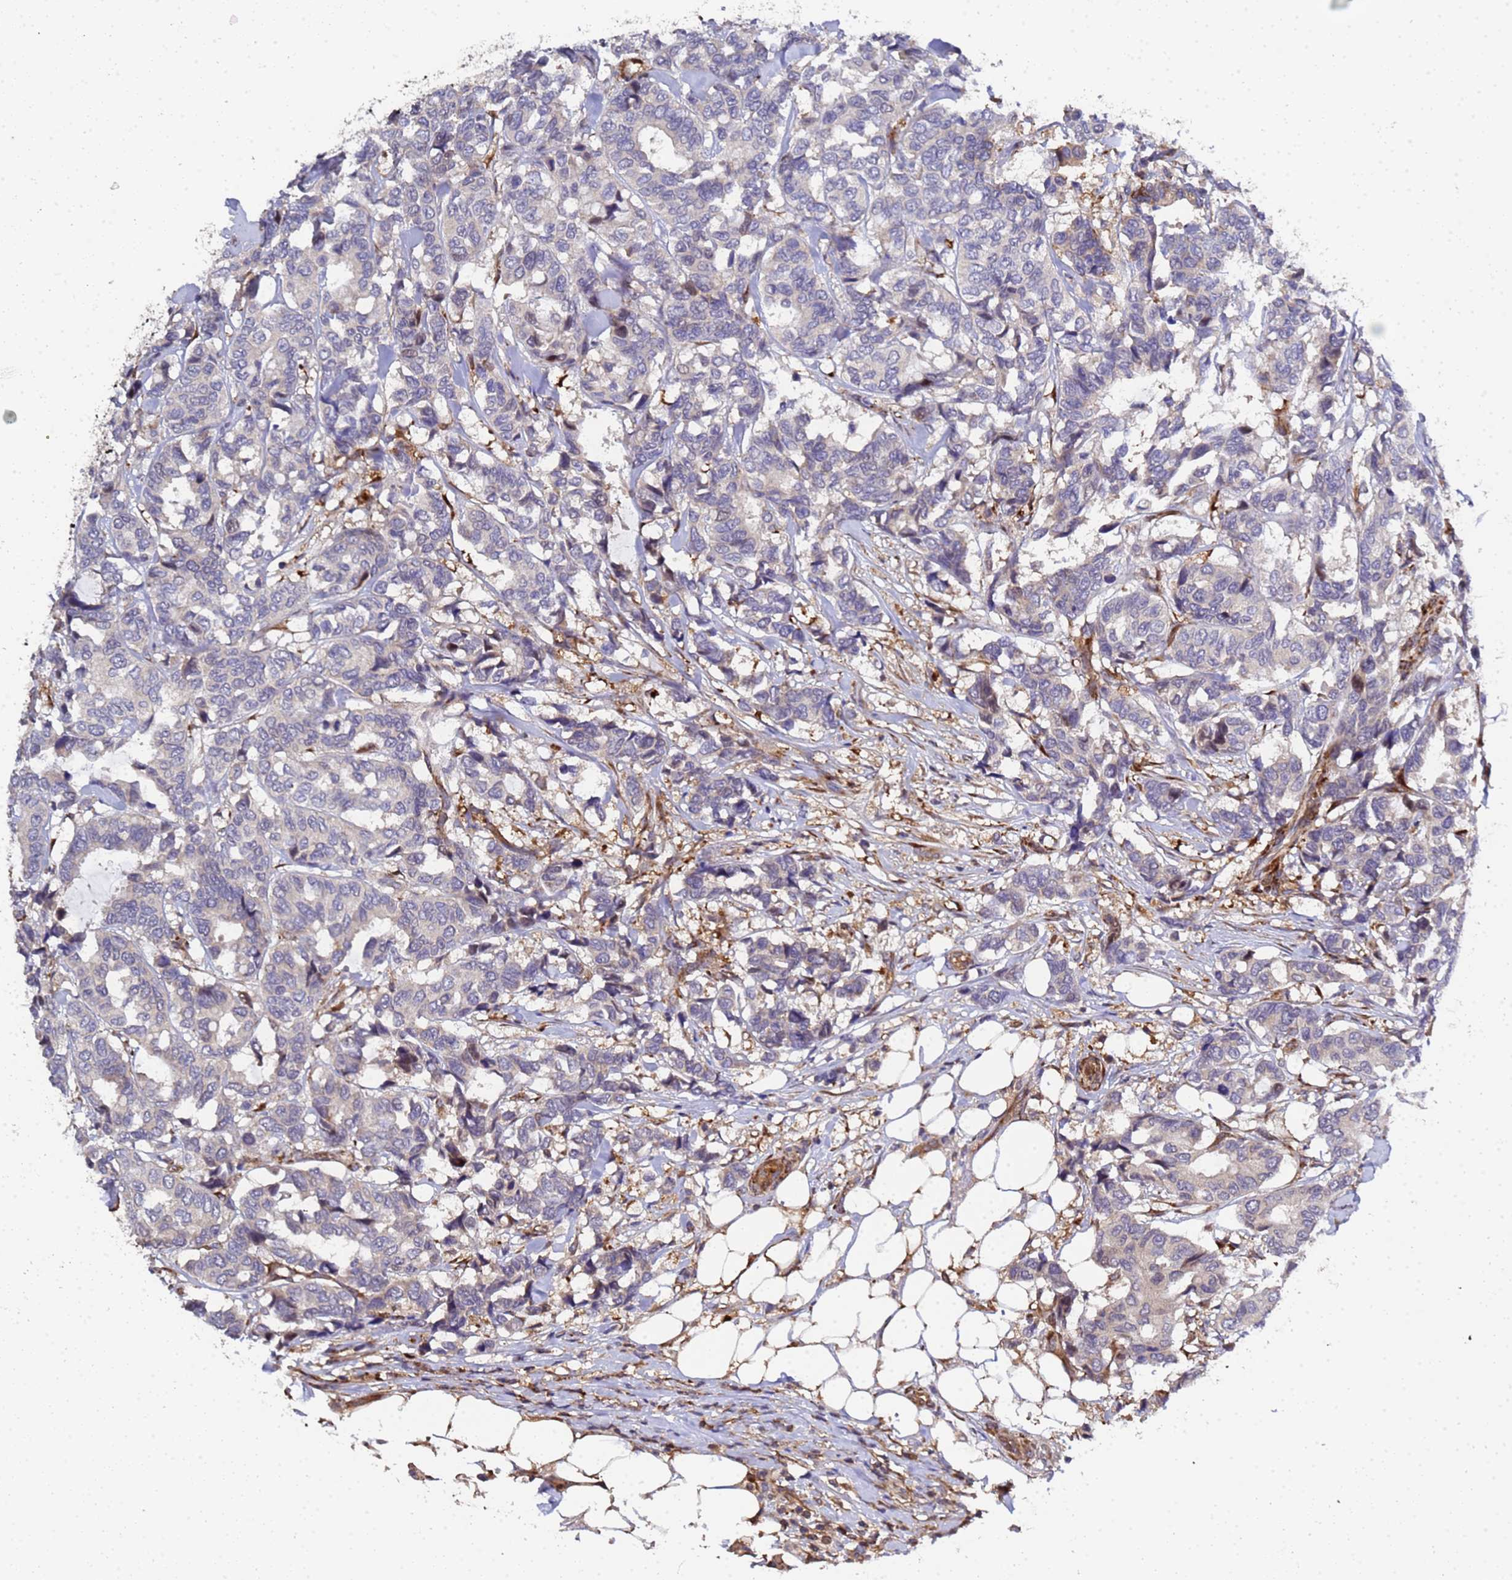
{"staining": {"intensity": "moderate", "quantity": "<25%", "location": "cytoplasmic/membranous"}, "tissue": "breast cancer", "cell_type": "Tumor cells", "image_type": "cancer", "snomed": [{"axis": "morphology", "description": "Duct carcinoma"}, {"axis": "topography", "description": "Breast"}], "caption": "About <25% of tumor cells in human intraductal carcinoma (breast) demonstrate moderate cytoplasmic/membranous protein expression as visualized by brown immunohistochemical staining.", "gene": "MOCS1", "patient": {"sex": "female", "age": 87}}